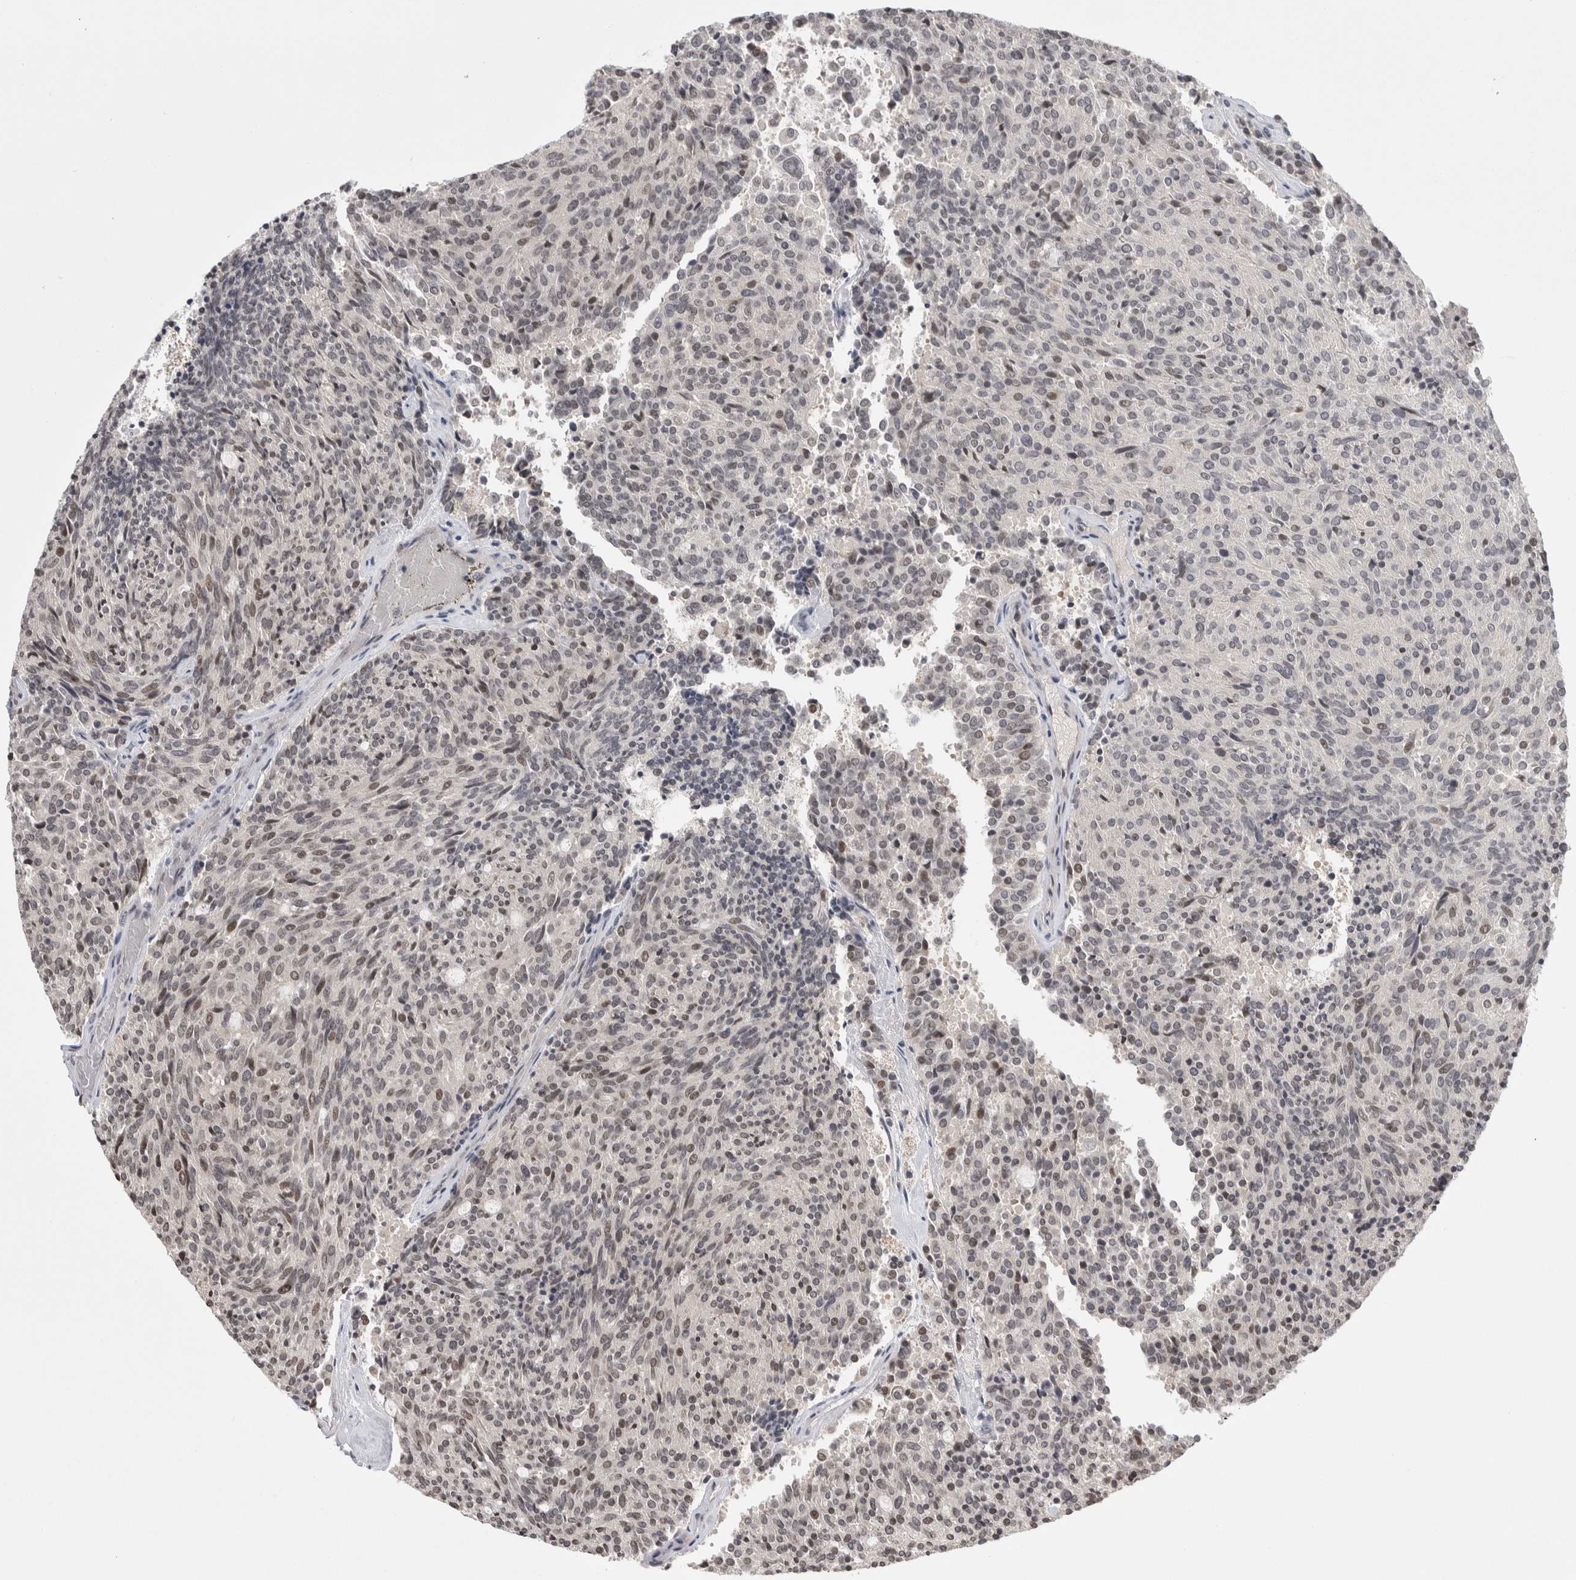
{"staining": {"intensity": "weak", "quantity": "25%-75%", "location": "nuclear"}, "tissue": "carcinoid", "cell_type": "Tumor cells", "image_type": "cancer", "snomed": [{"axis": "morphology", "description": "Carcinoid, malignant, NOS"}, {"axis": "topography", "description": "Pancreas"}], "caption": "High-power microscopy captured an immunohistochemistry image of malignant carcinoid, revealing weak nuclear positivity in about 25%-75% of tumor cells. Nuclei are stained in blue.", "gene": "ZSCAN21", "patient": {"sex": "female", "age": 54}}